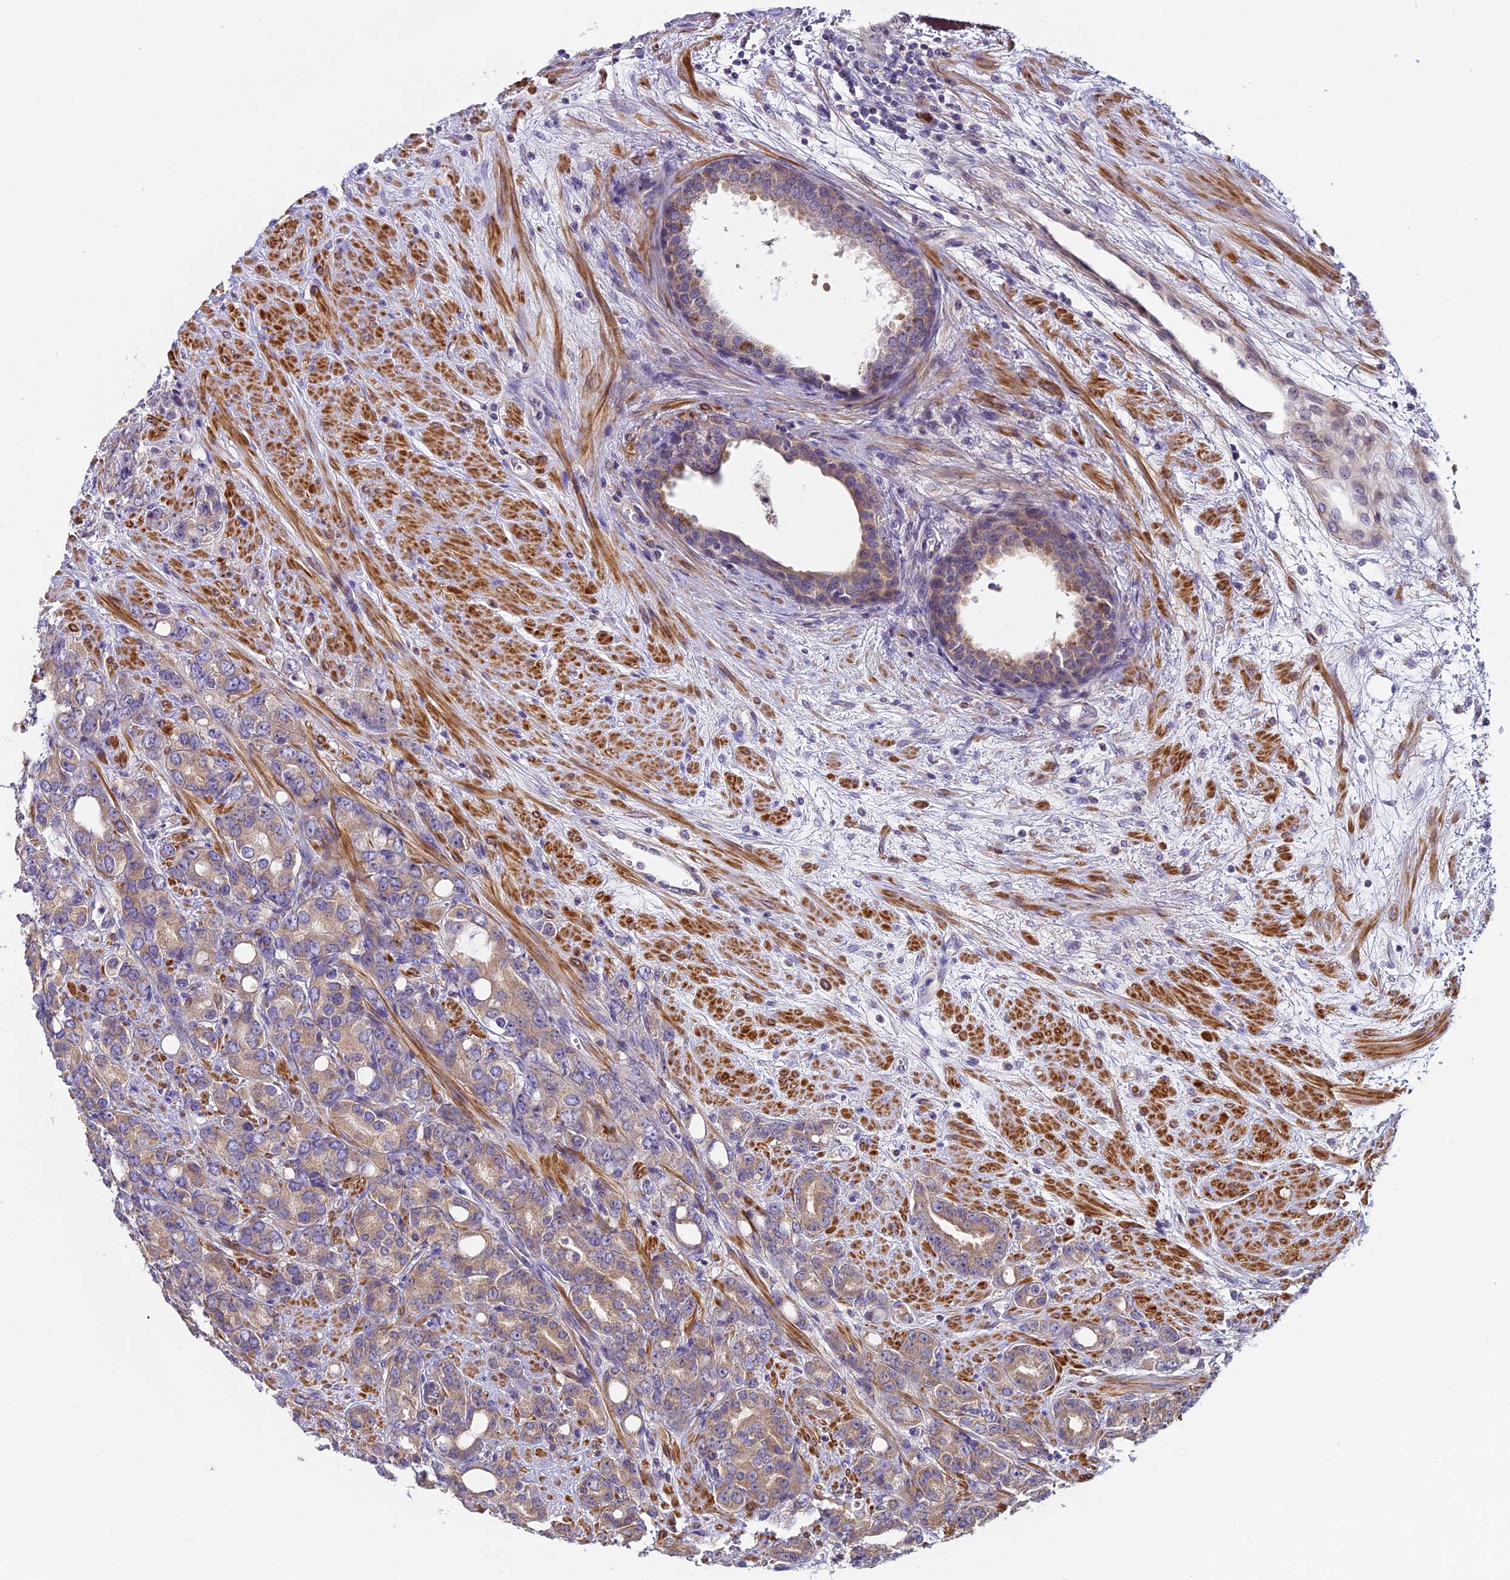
{"staining": {"intensity": "moderate", "quantity": "<25%", "location": "cytoplasmic/membranous"}, "tissue": "prostate cancer", "cell_type": "Tumor cells", "image_type": "cancer", "snomed": [{"axis": "morphology", "description": "Adenocarcinoma, High grade"}, {"axis": "topography", "description": "Prostate"}], "caption": "Moderate cytoplasmic/membranous staining is appreciated in about <25% of tumor cells in prostate adenocarcinoma (high-grade).", "gene": "FAM98C", "patient": {"sex": "male", "age": 62}}